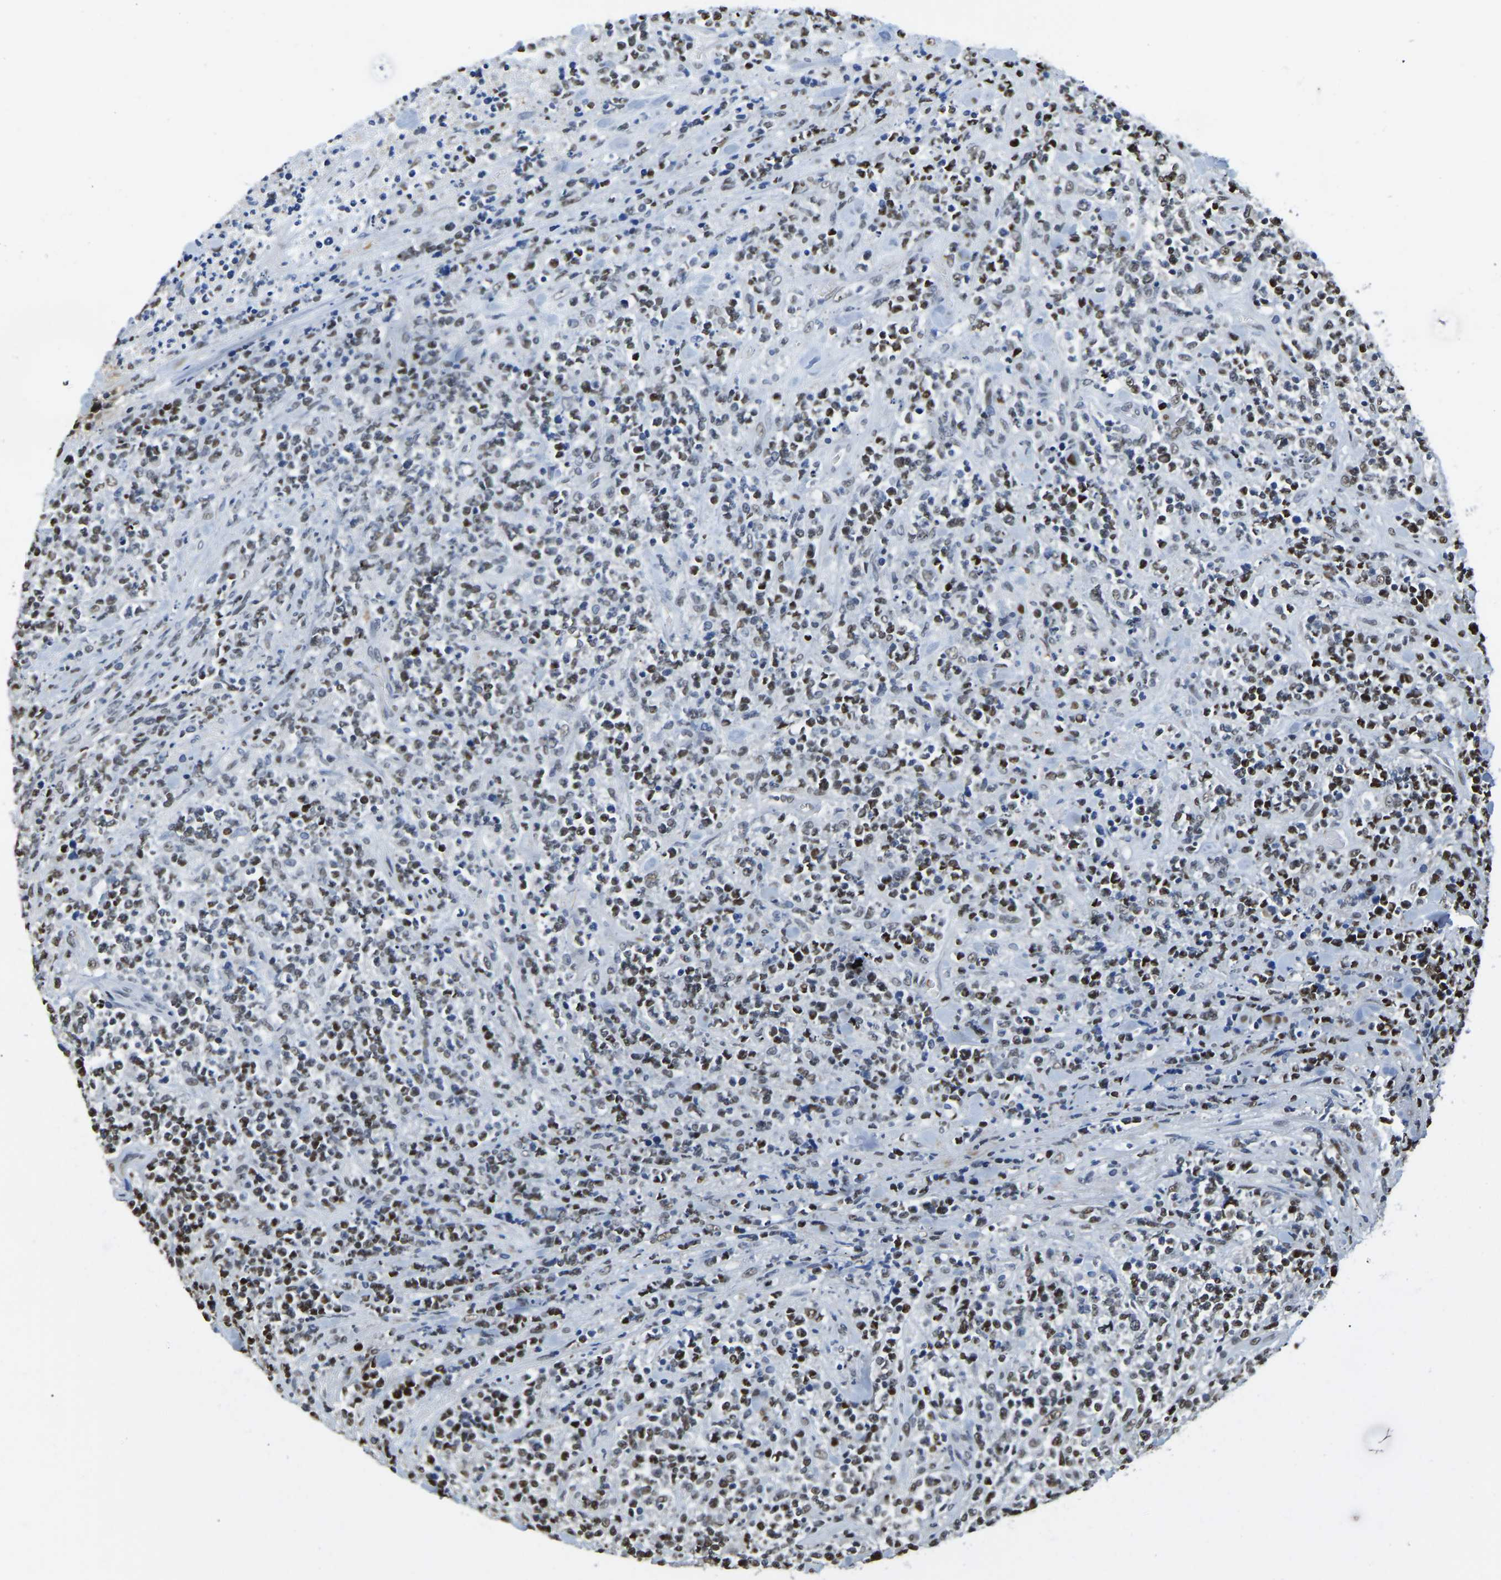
{"staining": {"intensity": "moderate", "quantity": "25%-75%", "location": "nuclear"}, "tissue": "lymphoma", "cell_type": "Tumor cells", "image_type": "cancer", "snomed": [{"axis": "morphology", "description": "Malignant lymphoma, non-Hodgkin's type, High grade"}, {"axis": "topography", "description": "Soft tissue"}], "caption": "Moderate nuclear positivity for a protein is present in approximately 25%-75% of tumor cells of malignant lymphoma, non-Hodgkin's type (high-grade) using immunohistochemistry (IHC).", "gene": "UBA1", "patient": {"sex": "male", "age": 18}}